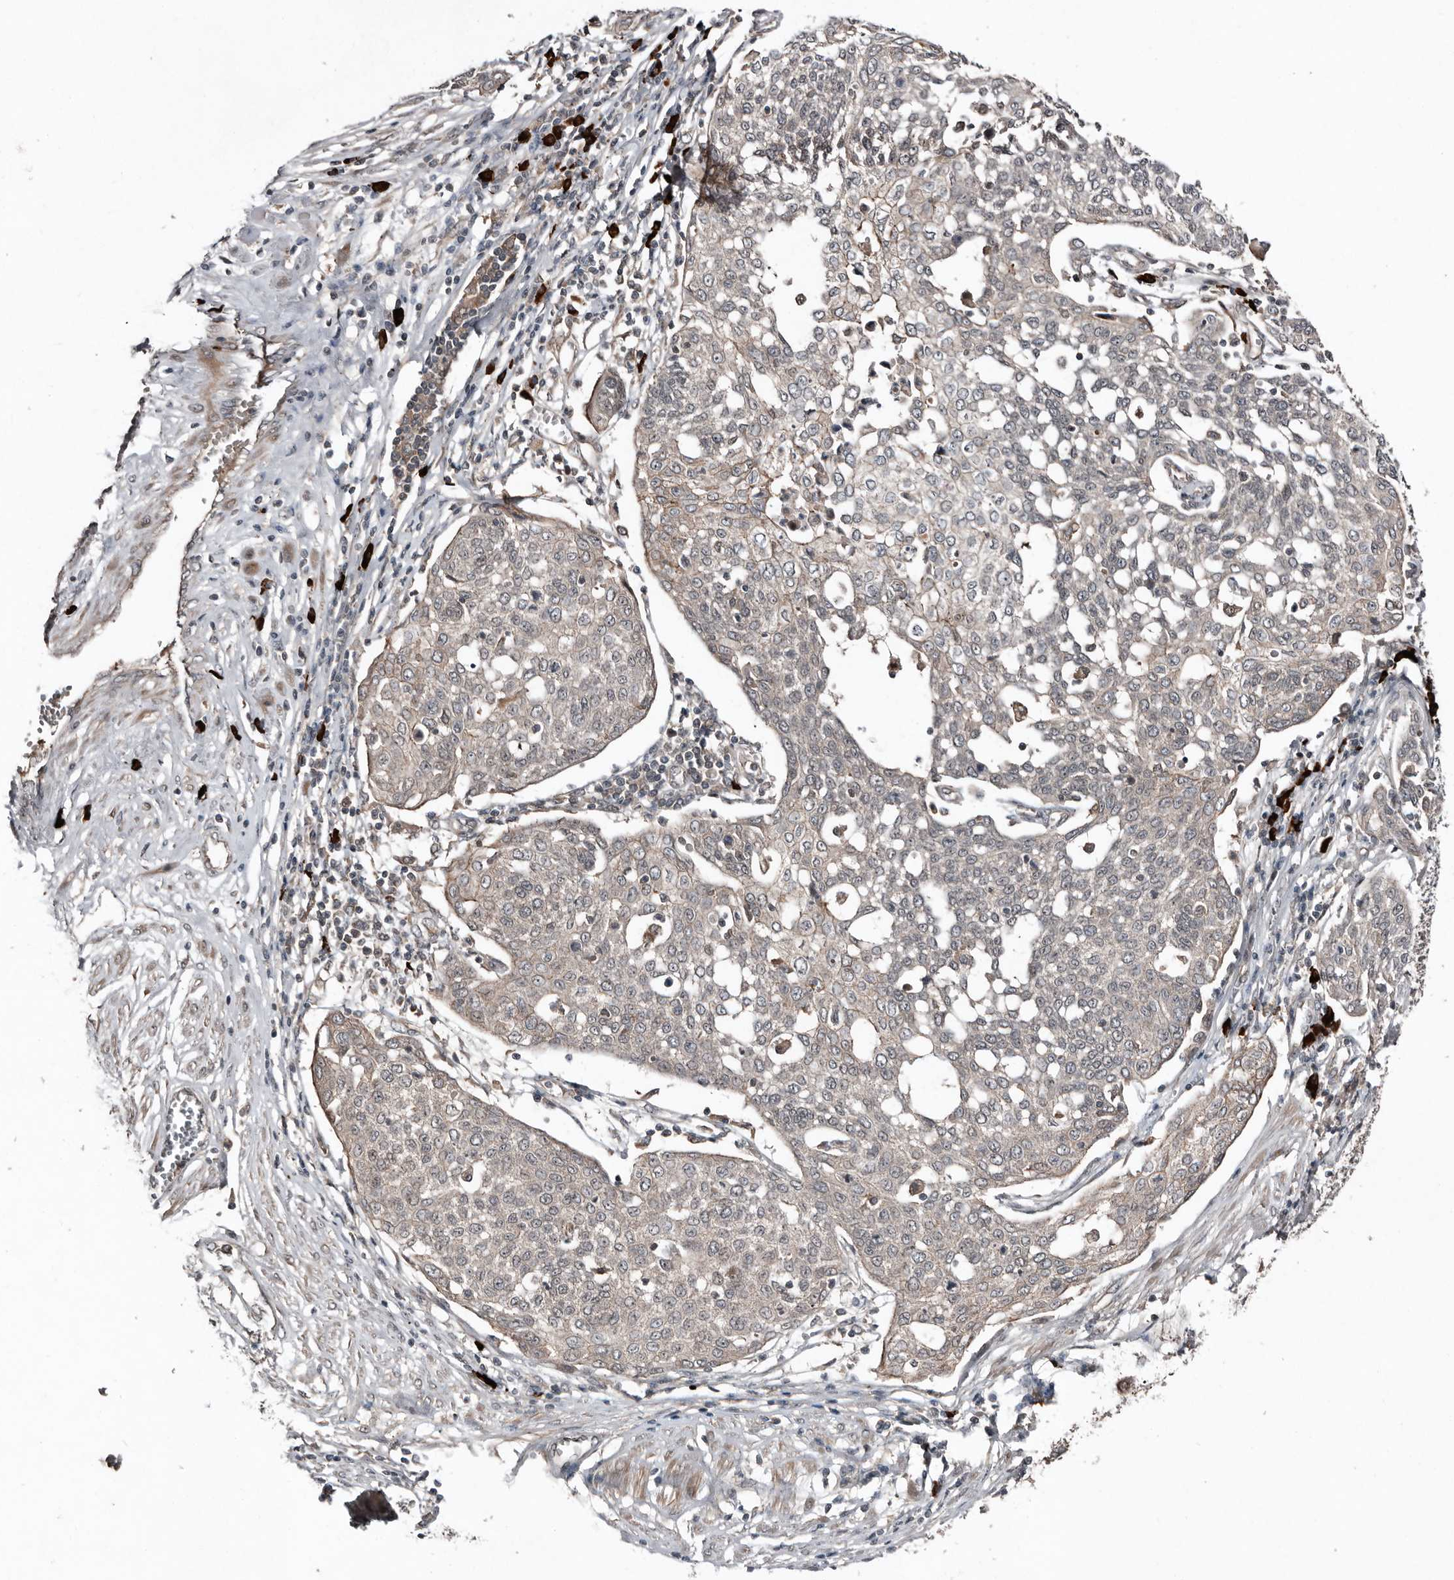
{"staining": {"intensity": "negative", "quantity": "none", "location": "none"}, "tissue": "cervical cancer", "cell_type": "Tumor cells", "image_type": "cancer", "snomed": [{"axis": "morphology", "description": "Squamous cell carcinoma, NOS"}, {"axis": "topography", "description": "Cervix"}], "caption": "IHC micrograph of neoplastic tissue: human squamous cell carcinoma (cervical) stained with DAB exhibits no significant protein positivity in tumor cells.", "gene": "TEAD3", "patient": {"sex": "female", "age": 34}}